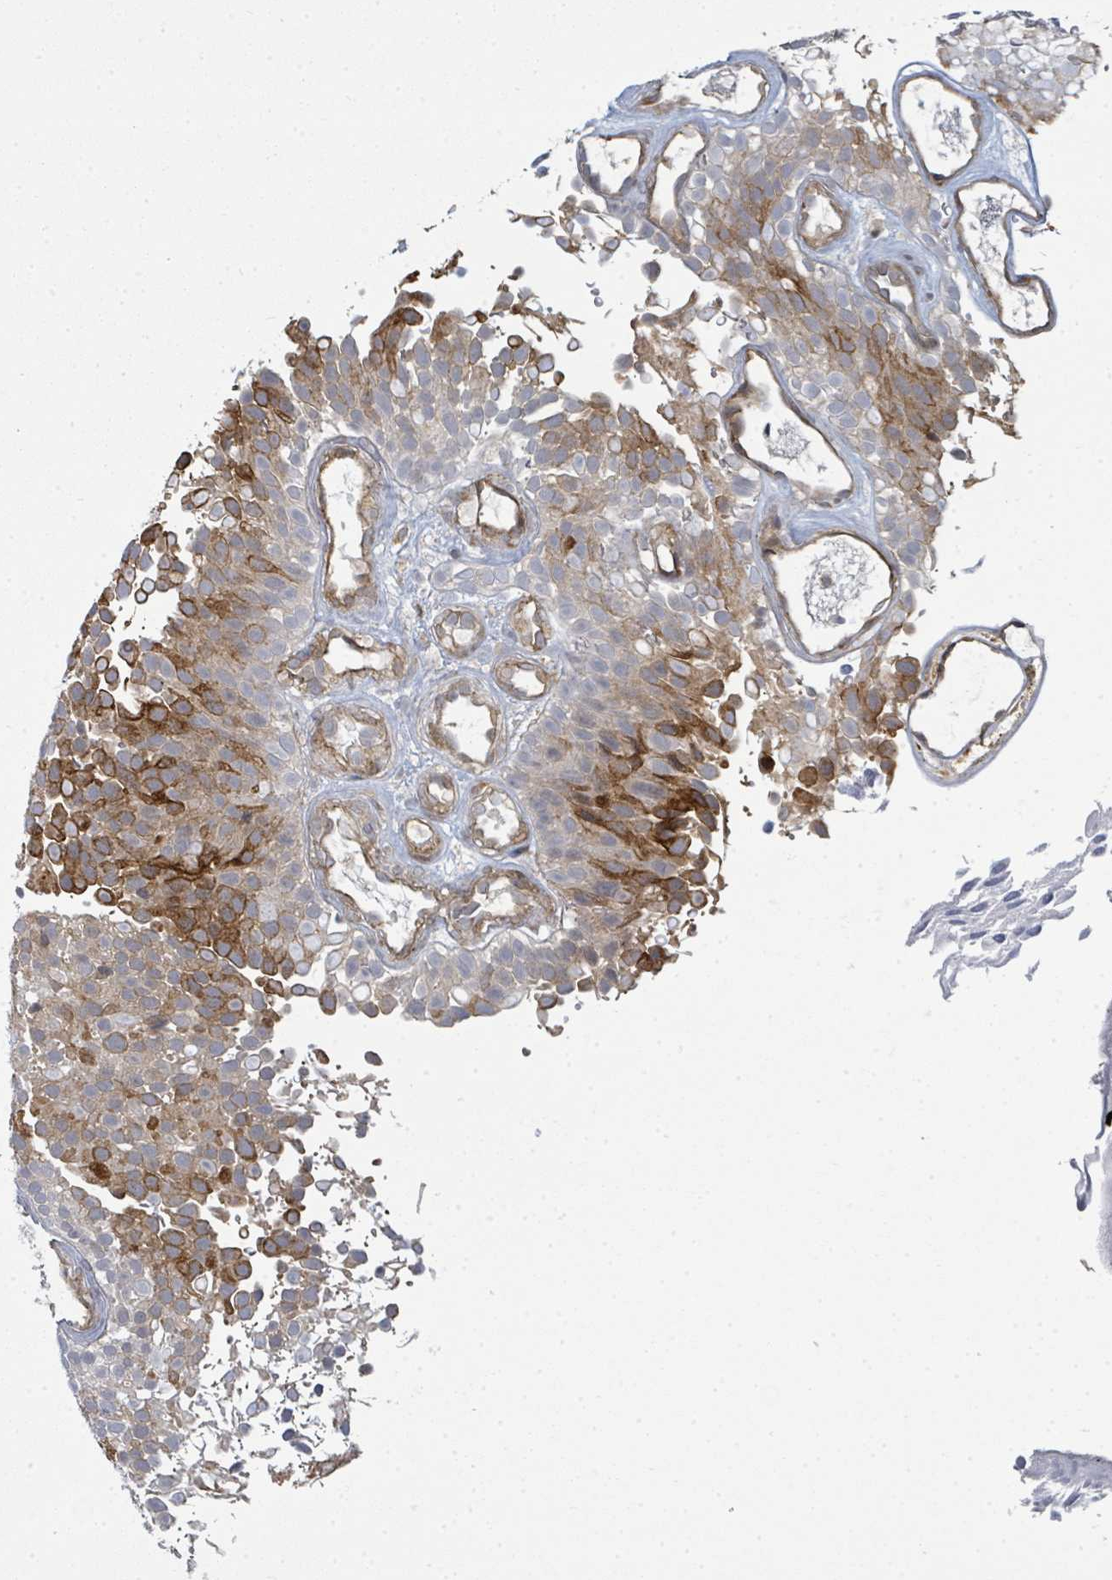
{"staining": {"intensity": "moderate", "quantity": "25%-75%", "location": "cytoplasmic/membranous"}, "tissue": "urothelial cancer", "cell_type": "Tumor cells", "image_type": "cancer", "snomed": [{"axis": "morphology", "description": "Urothelial carcinoma, Low grade"}, {"axis": "topography", "description": "Urinary bladder"}], "caption": "This is a histology image of immunohistochemistry (IHC) staining of urothelial carcinoma (low-grade), which shows moderate staining in the cytoplasmic/membranous of tumor cells.", "gene": "PSMG2", "patient": {"sex": "male", "age": 78}}